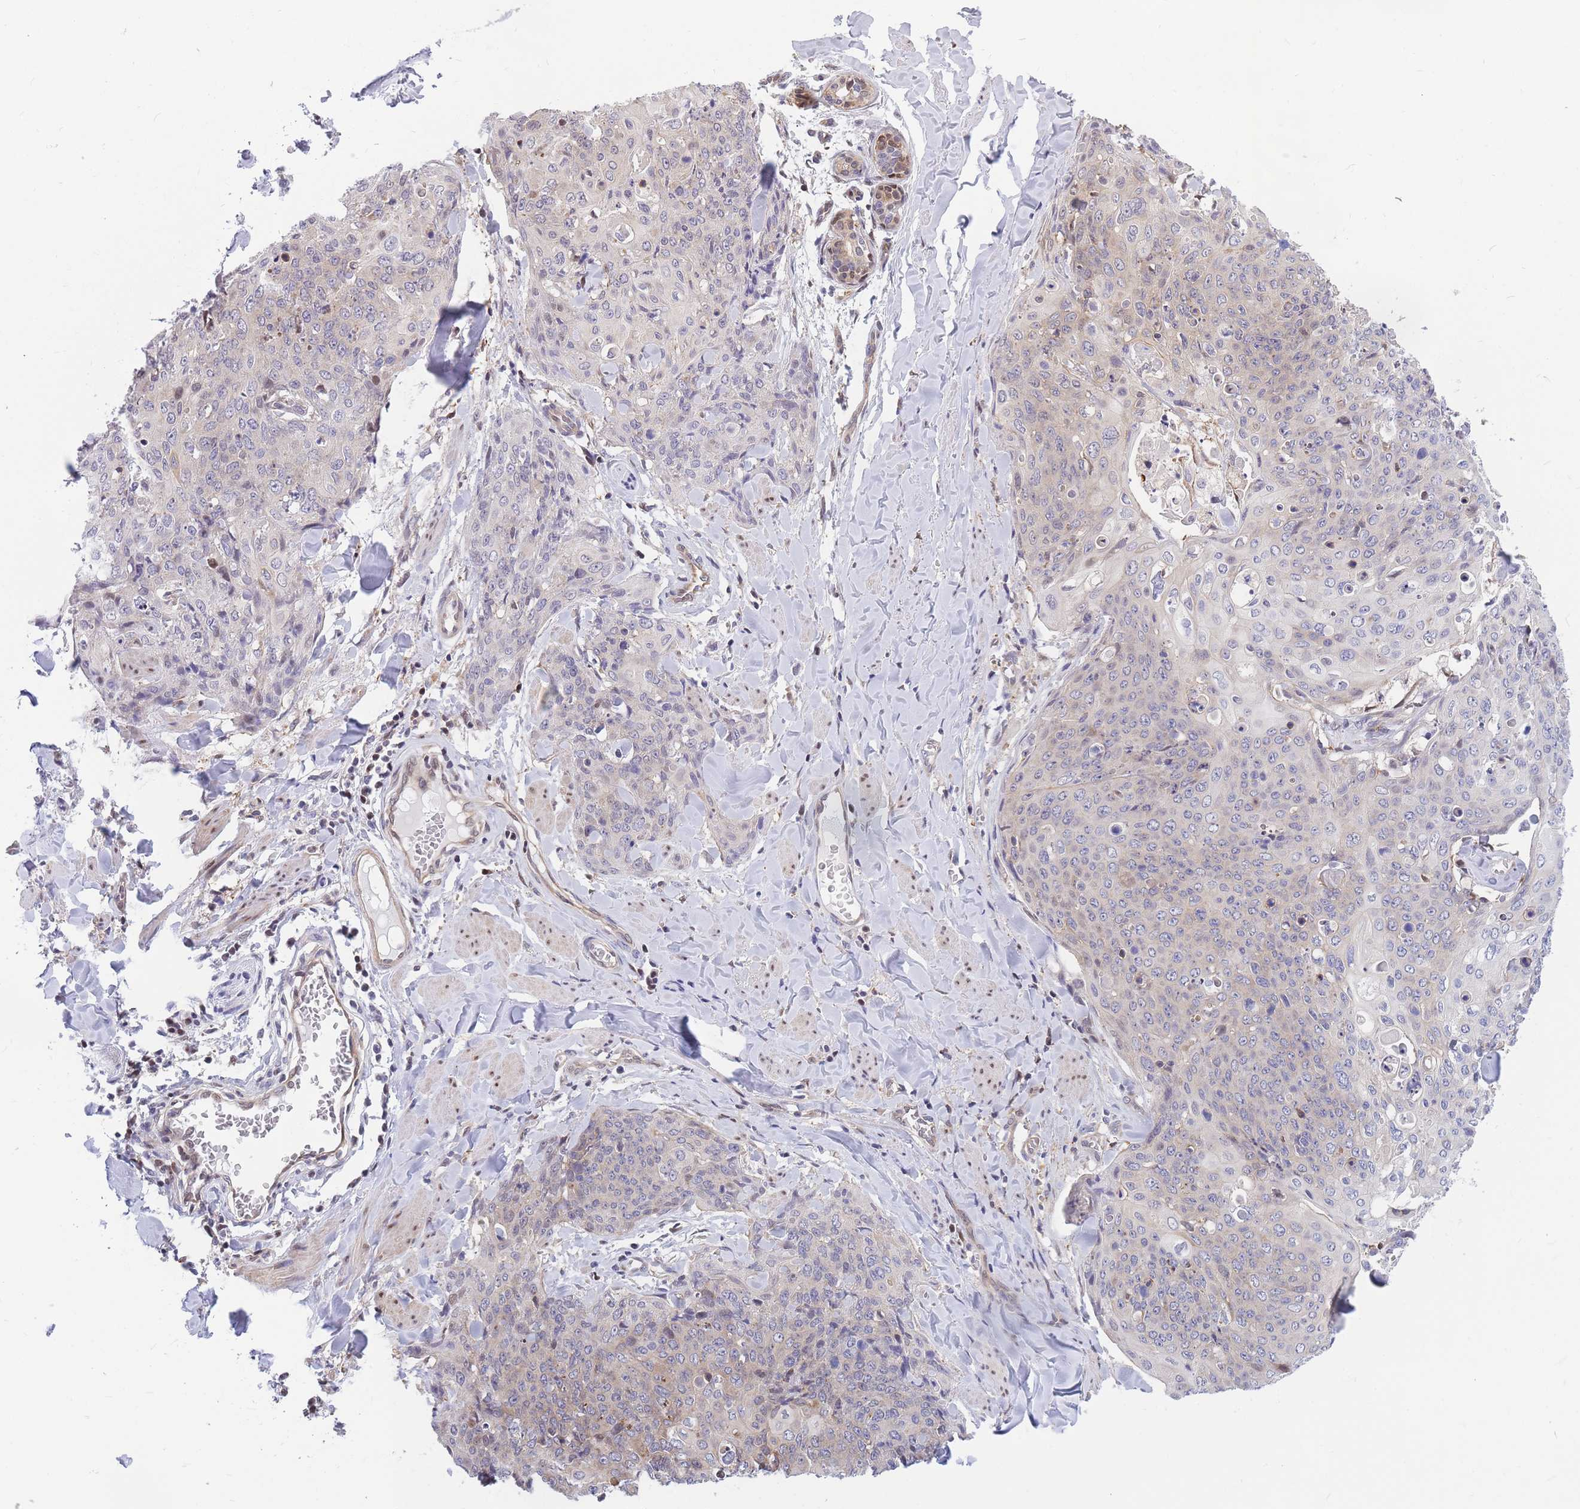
{"staining": {"intensity": "negative", "quantity": "none", "location": "none"}, "tissue": "skin cancer", "cell_type": "Tumor cells", "image_type": "cancer", "snomed": [{"axis": "morphology", "description": "Squamous cell carcinoma, NOS"}, {"axis": "topography", "description": "Skin"}, {"axis": "topography", "description": "Vulva"}], "caption": "Immunohistochemical staining of skin cancer (squamous cell carcinoma) shows no significant positivity in tumor cells.", "gene": "CRACD", "patient": {"sex": "female", "age": 85}}